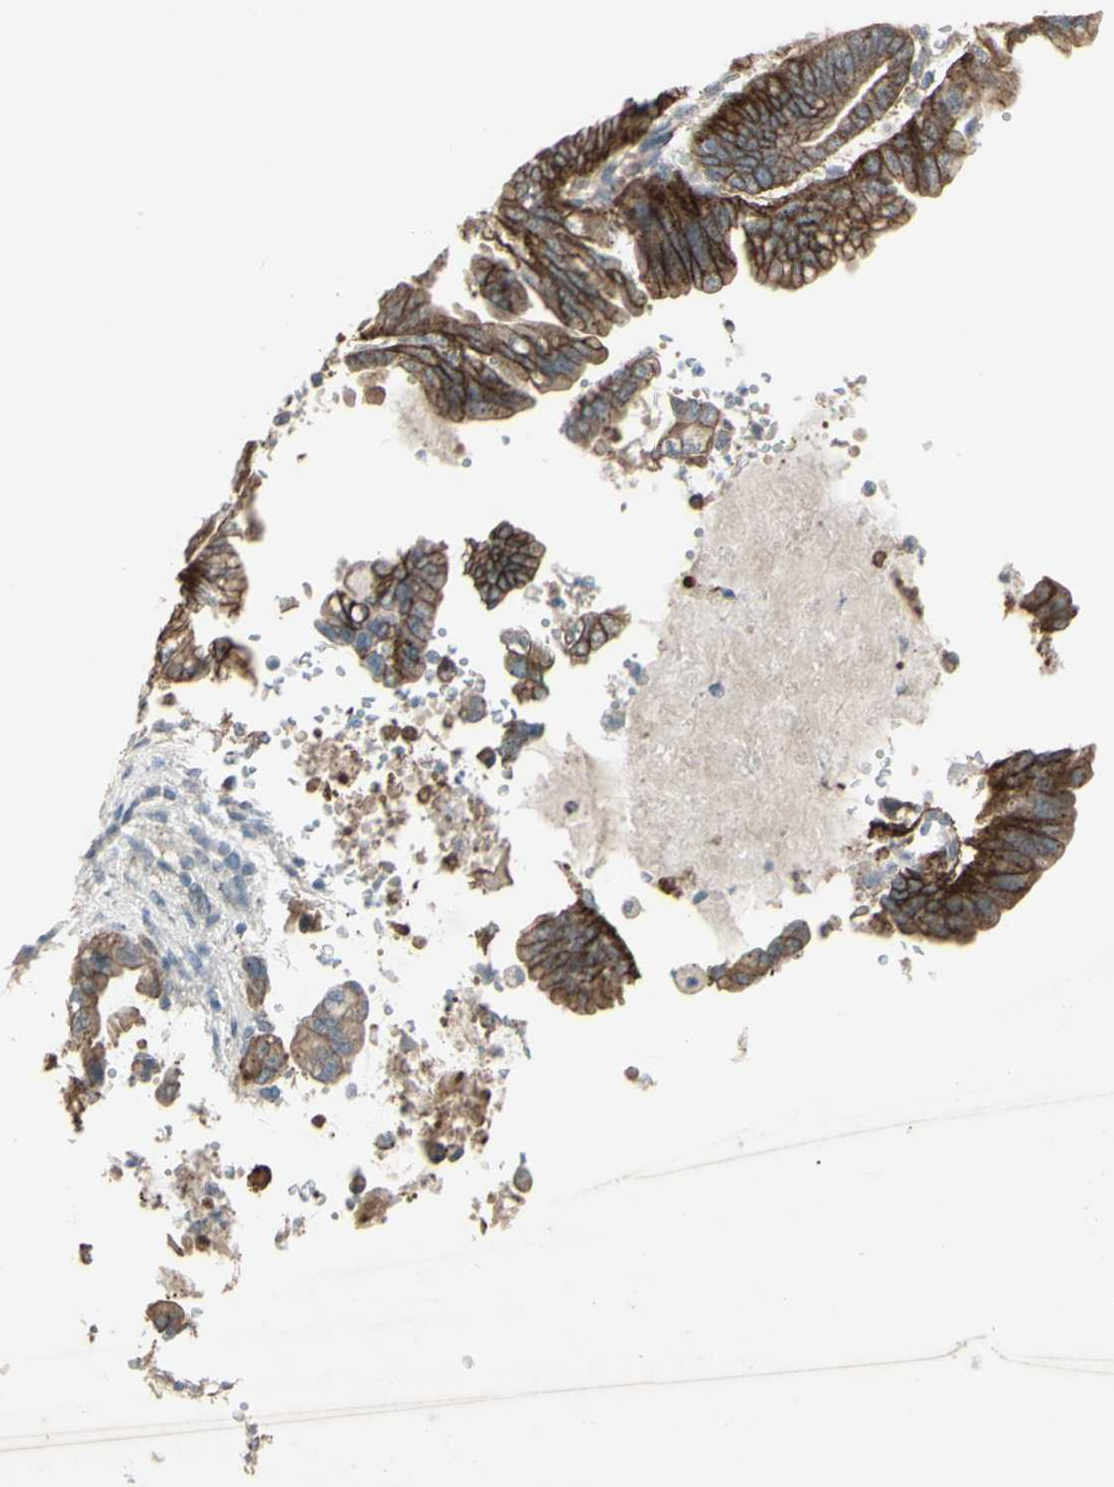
{"staining": {"intensity": "strong", "quantity": ">75%", "location": "cytoplasmic/membranous"}, "tissue": "pancreatic cancer", "cell_type": "Tumor cells", "image_type": "cancer", "snomed": [{"axis": "morphology", "description": "Adenocarcinoma, NOS"}, {"axis": "topography", "description": "Pancreas"}], "caption": "Protein staining of pancreatic adenocarcinoma tissue exhibits strong cytoplasmic/membranous positivity in approximately >75% of tumor cells. (brown staining indicates protein expression, while blue staining denotes nuclei).", "gene": "FXYD3", "patient": {"sex": "male", "age": 70}}